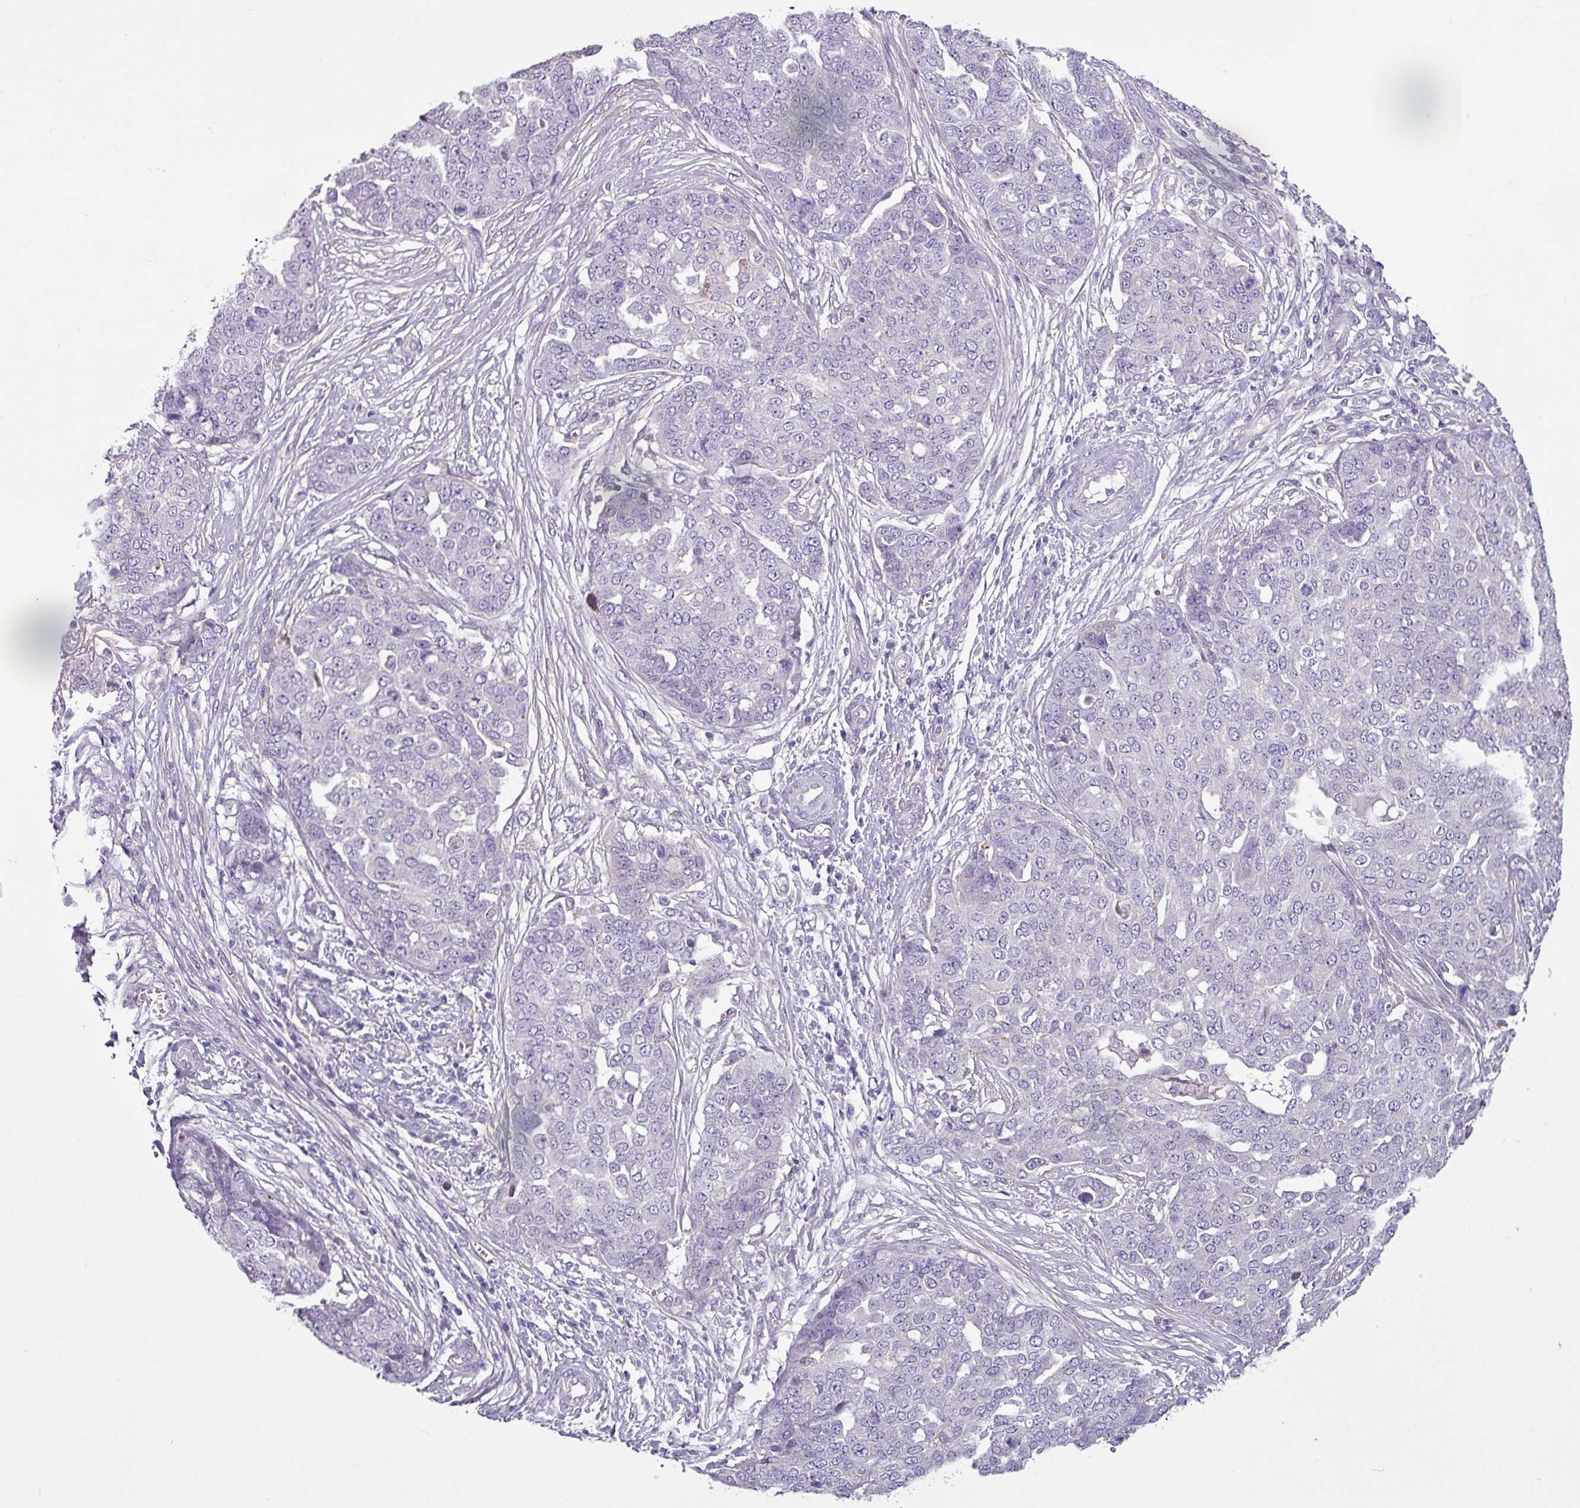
{"staining": {"intensity": "negative", "quantity": "none", "location": "none"}, "tissue": "ovarian cancer", "cell_type": "Tumor cells", "image_type": "cancer", "snomed": [{"axis": "morphology", "description": "Cystadenocarcinoma, serous, NOS"}, {"axis": "topography", "description": "Soft tissue"}, {"axis": "topography", "description": "Ovary"}], "caption": "Immunohistochemistry of human ovarian serous cystadenocarcinoma shows no staining in tumor cells. (DAB IHC with hematoxylin counter stain).", "gene": "TMEM178B", "patient": {"sex": "female", "age": 57}}